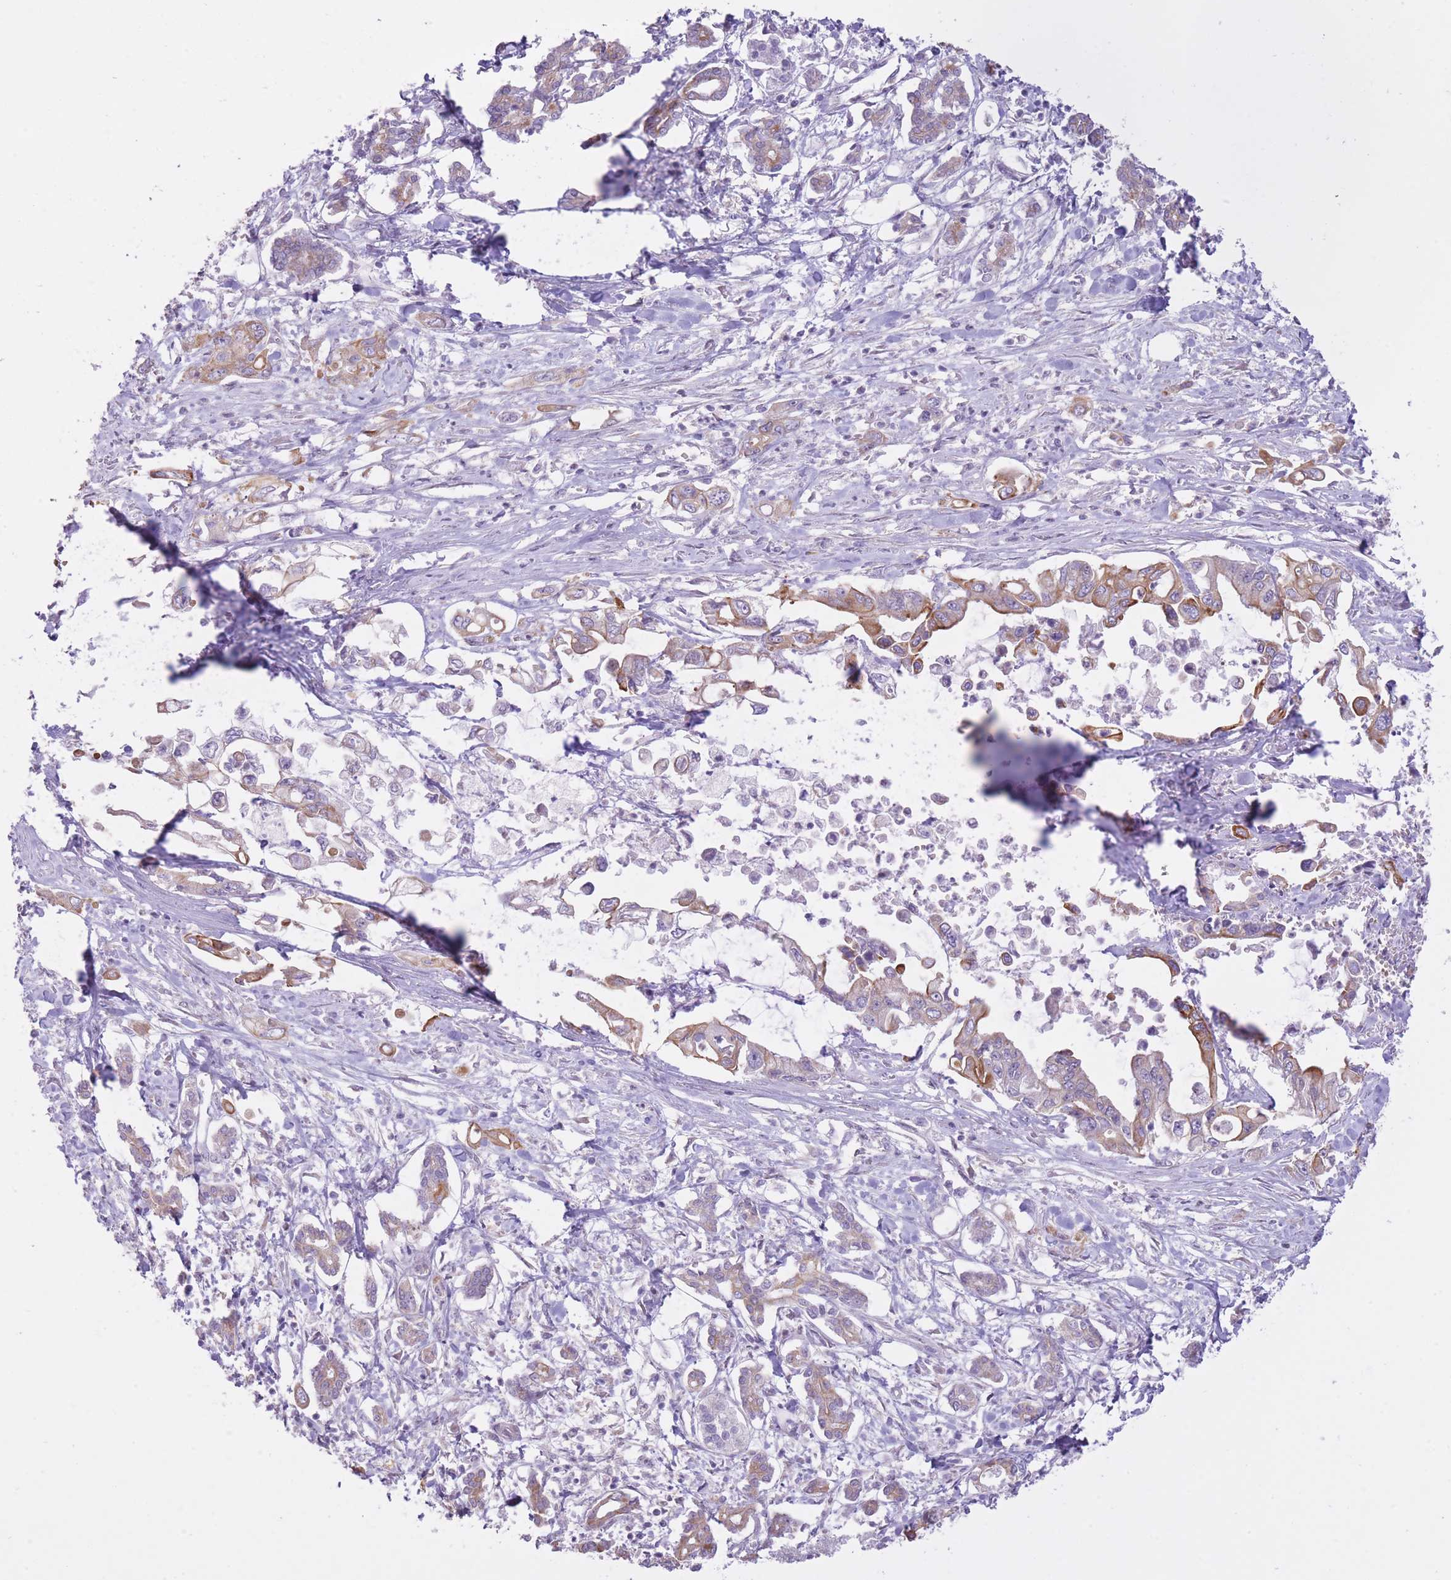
{"staining": {"intensity": "moderate", "quantity": "<25%", "location": "cytoplasmic/membranous"}, "tissue": "pancreatic cancer", "cell_type": "Tumor cells", "image_type": "cancer", "snomed": [{"axis": "morphology", "description": "Adenocarcinoma, NOS"}, {"axis": "topography", "description": "Pancreas"}], "caption": "Pancreatic cancer (adenocarcinoma) tissue exhibits moderate cytoplasmic/membranous staining in about <25% of tumor cells, visualized by immunohistochemistry. The staining was performed using DAB, with brown indicating positive protein expression. Nuclei are stained blue with hematoxylin.", "gene": "REV1", "patient": {"sex": "male", "age": 61}}